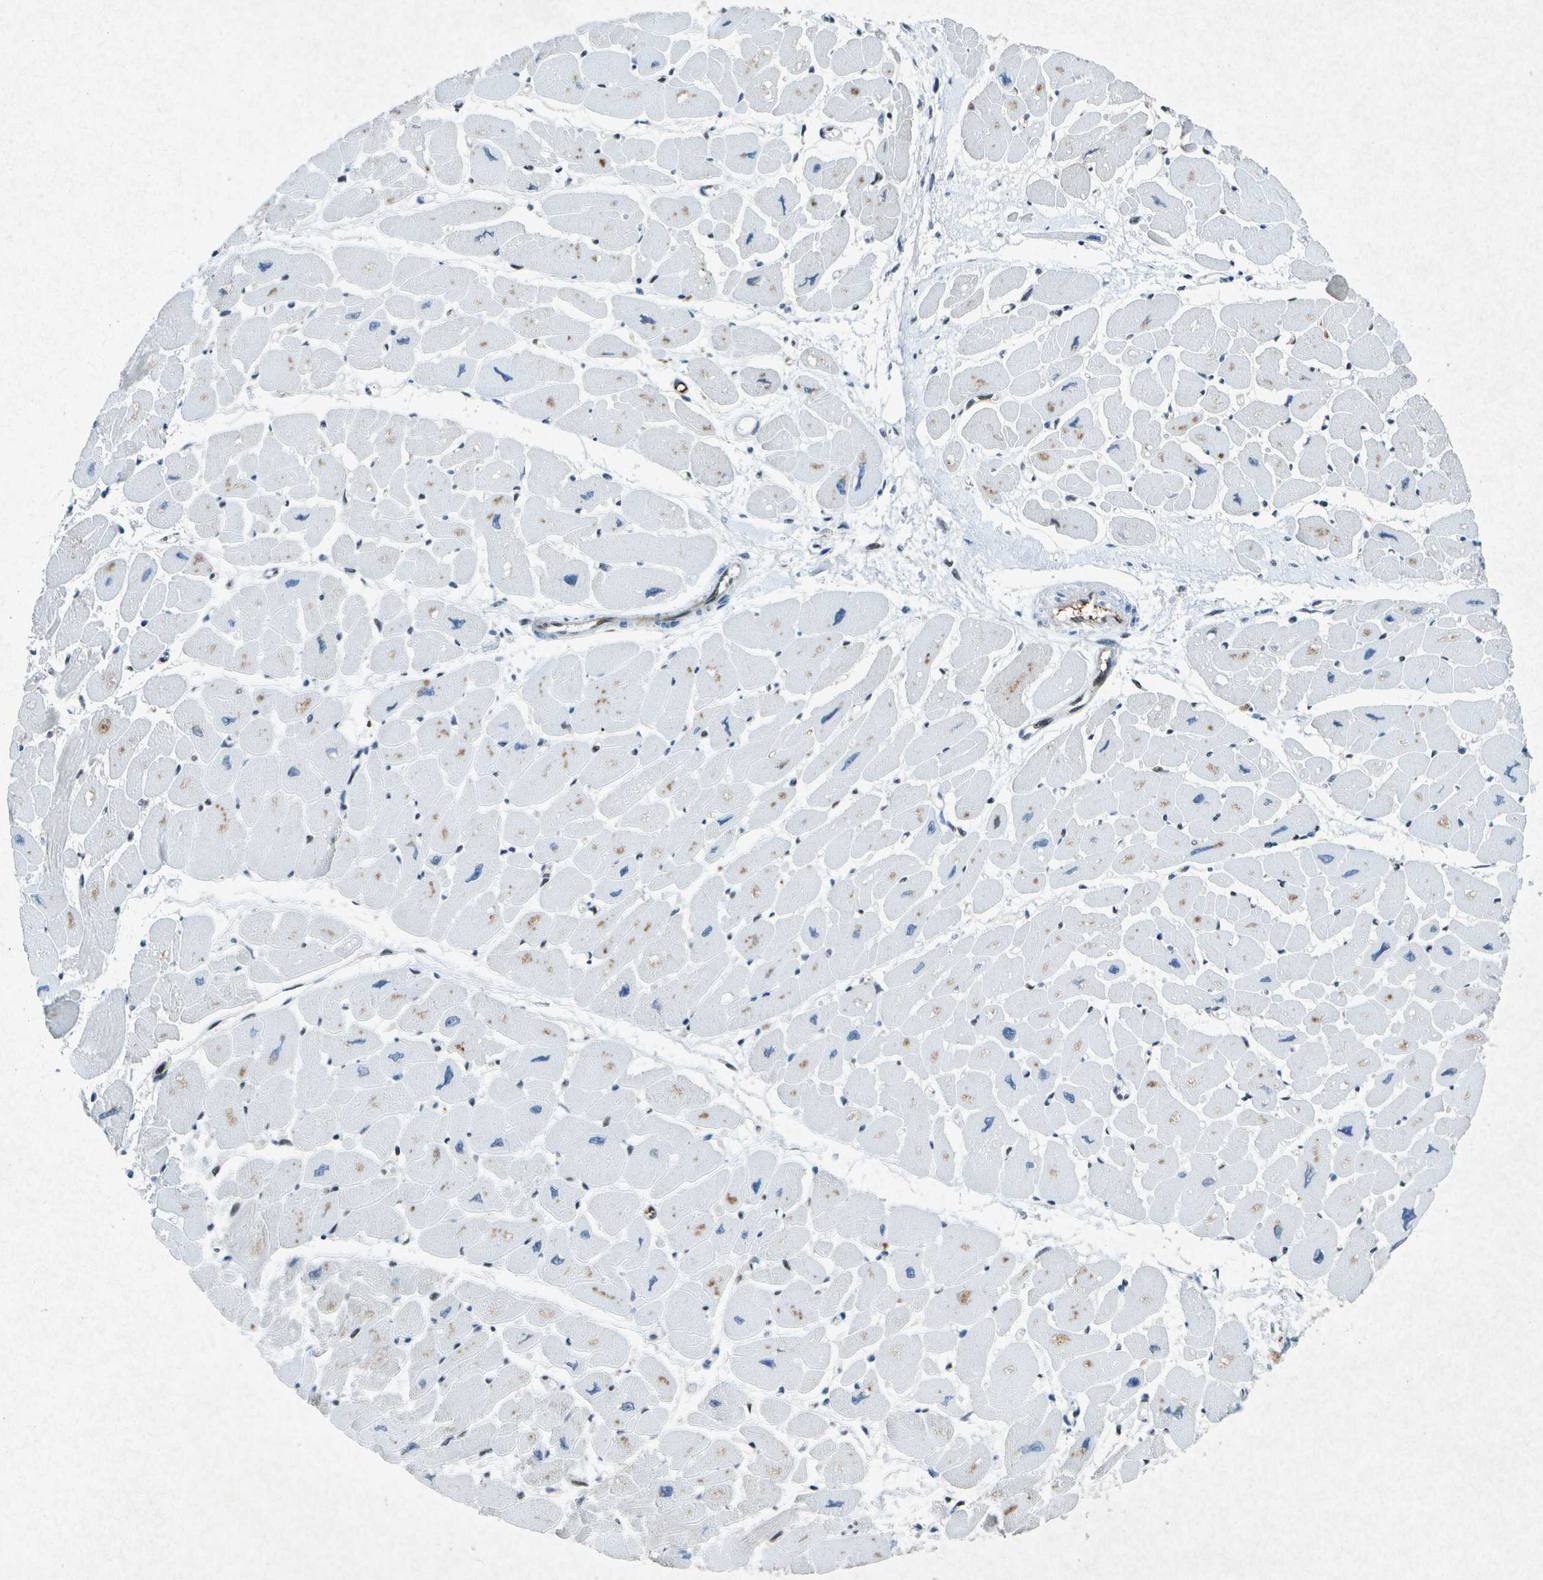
{"staining": {"intensity": "moderate", "quantity": "<25%", "location": "nuclear"}, "tissue": "heart muscle", "cell_type": "Cardiomyocytes", "image_type": "normal", "snomed": [{"axis": "morphology", "description": "Normal tissue, NOS"}, {"axis": "topography", "description": "Heart"}], "caption": "Approximately <25% of cardiomyocytes in benign human heart muscle exhibit moderate nuclear protein staining as visualized by brown immunohistochemical staining.", "gene": "MTA2", "patient": {"sex": "female", "age": 54}}